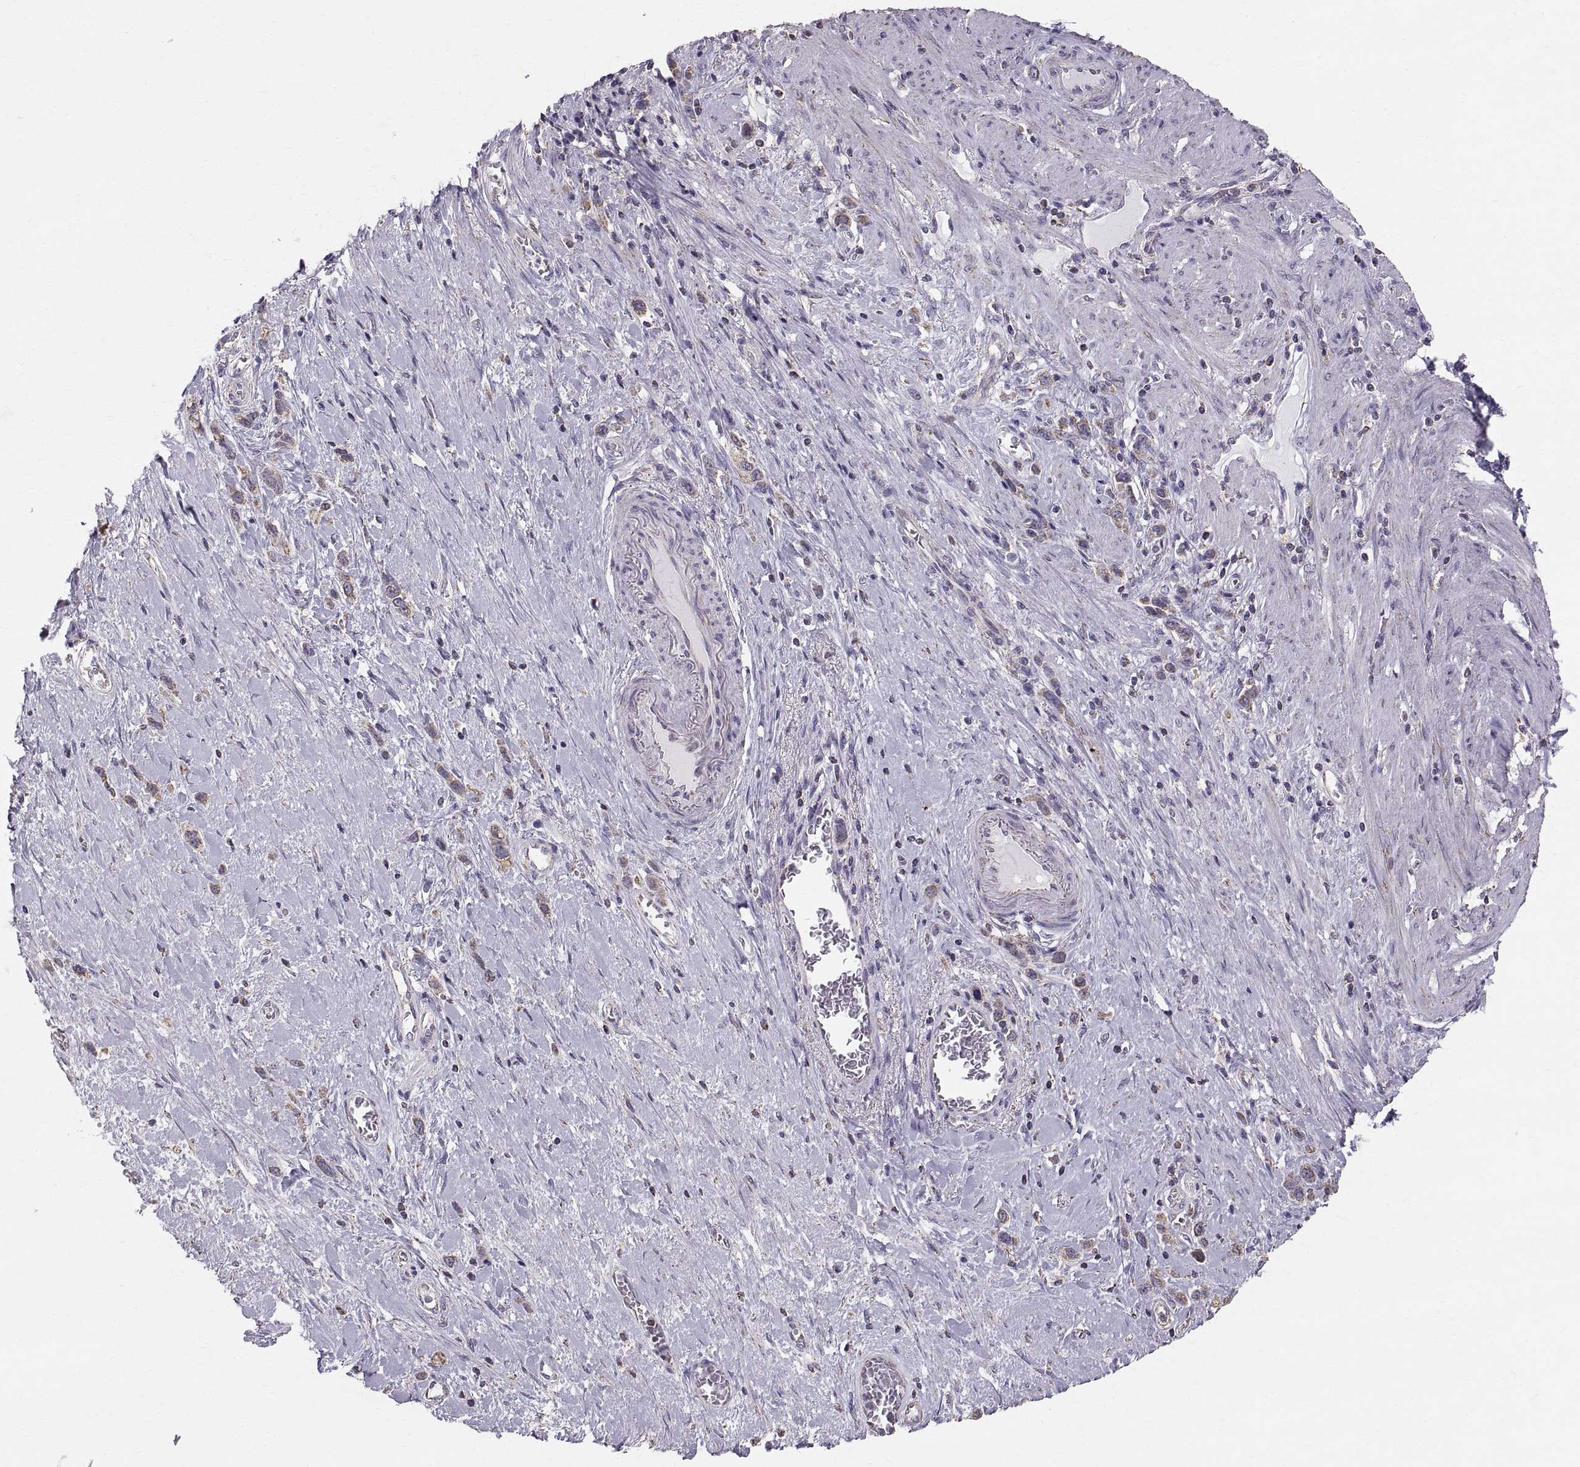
{"staining": {"intensity": "weak", "quantity": ">75%", "location": "cytoplasmic/membranous"}, "tissue": "stomach cancer", "cell_type": "Tumor cells", "image_type": "cancer", "snomed": [{"axis": "morphology", "description": "Normal tissue, NOS"}, {"axis": "morphology", "description": "Adenocarcinoma, NOS"}, {"axis": "morphology", "description": "Adenocarcinoma, High grade"}, {"axis": "topography", "description": "Stomach, upper"}, {"axis": "topography", "description": "Stomach"}], "caption": "Protein staining shows weak cytoplasmic/membranous expression in about >75% of tumor cells in high-grade adenocarcinoma (stomach).", "gene": "STMND1", "patient": {"sex": "female", "age": 65}}